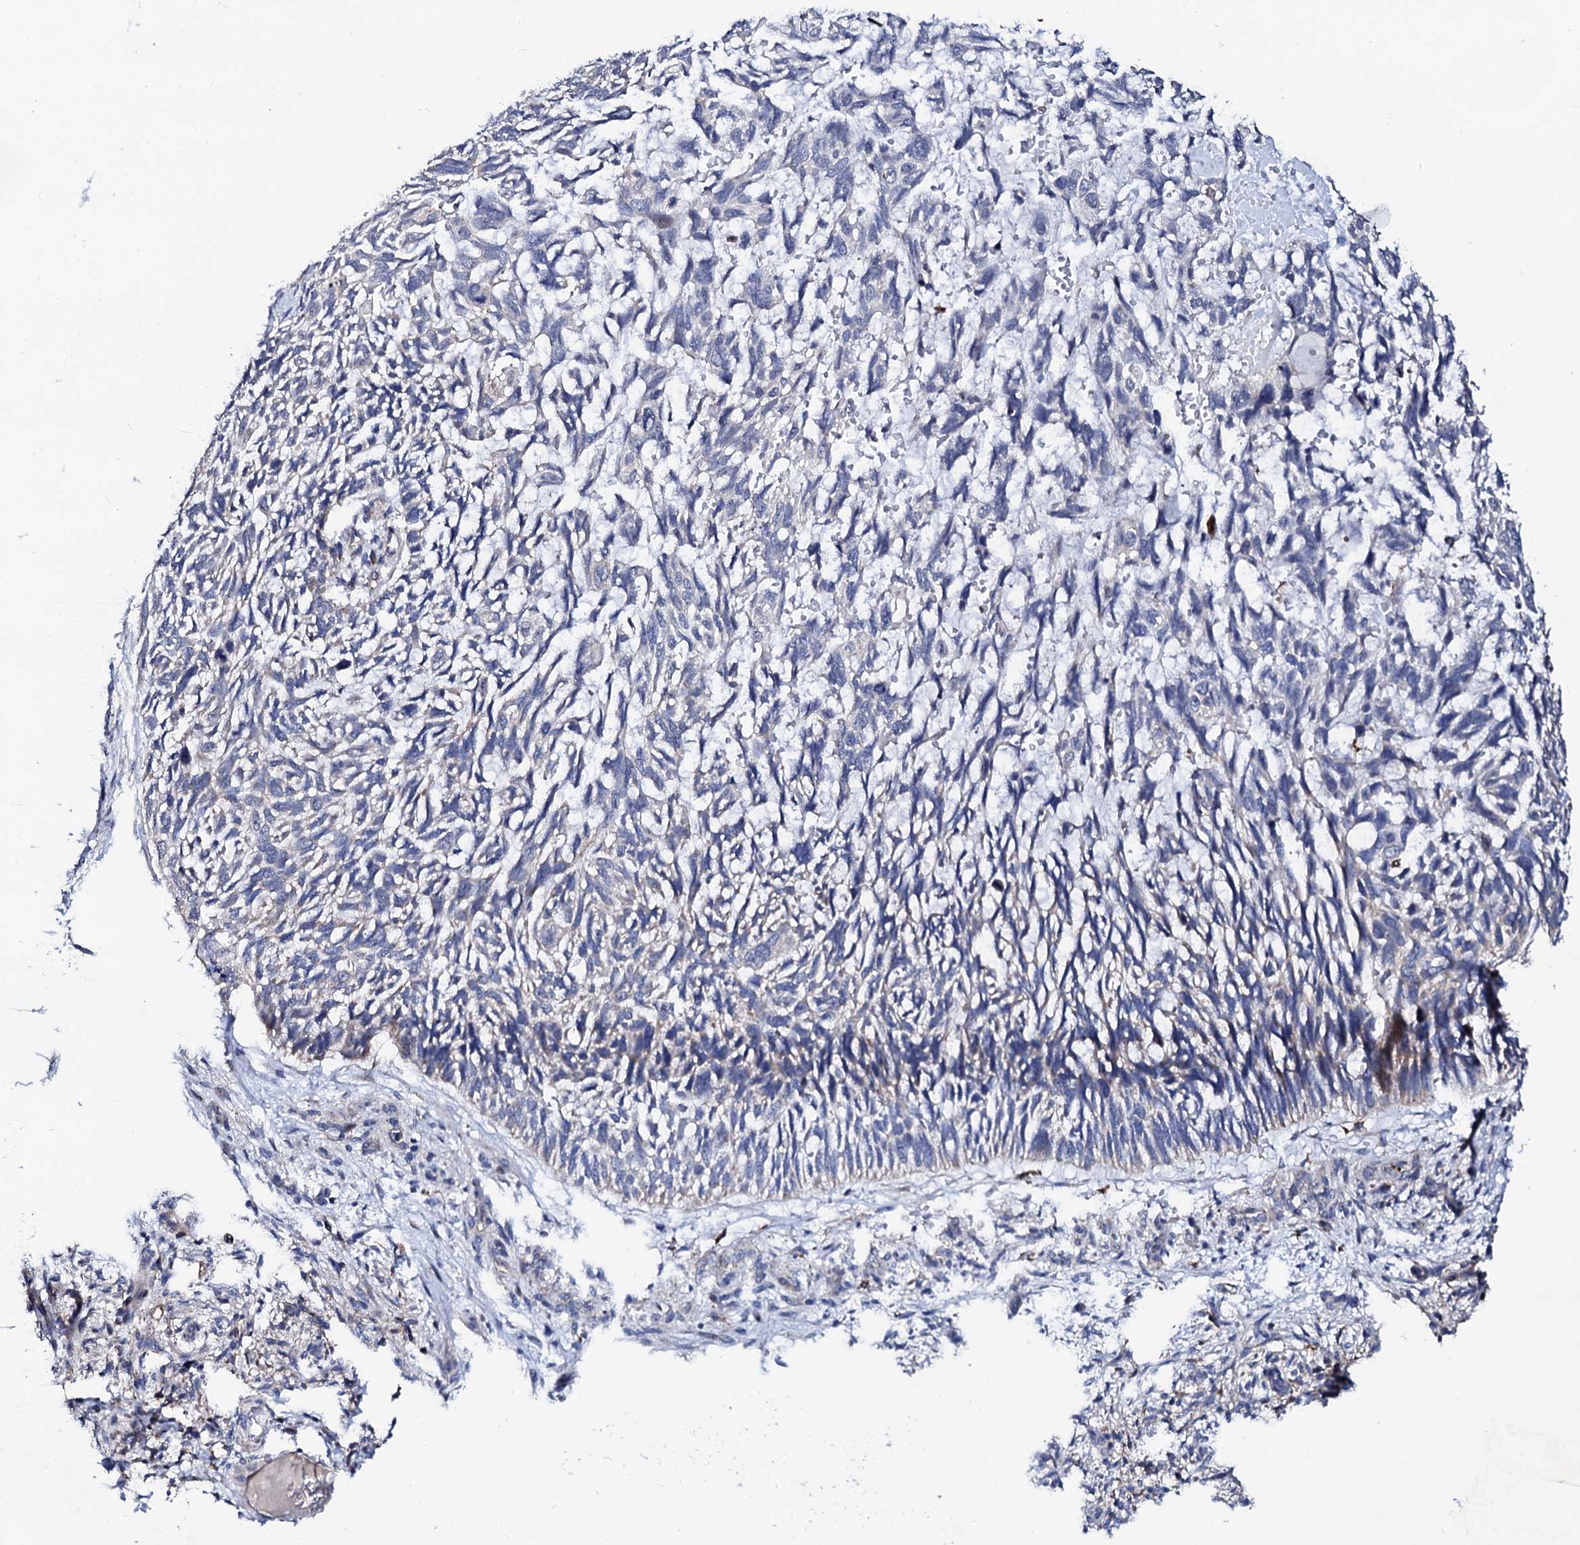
{"staining": {"intensity": "negative", "quantity": "none", "location": "none"}, "tissue": "skin cancer", "cell_type": "Tumor cells", "image_type": "cancer", "snomed": [{"axis": "morphology", "description": "Basal cell carcinoma"}, {"axis": "topography", "description": "Skin"}], "caption": "An image of human basal cell carcinoma (skin) is negative for staining in tumor cells.", "gene": "TCIRG1", "patient": {"sex": "male", "age": 88}}